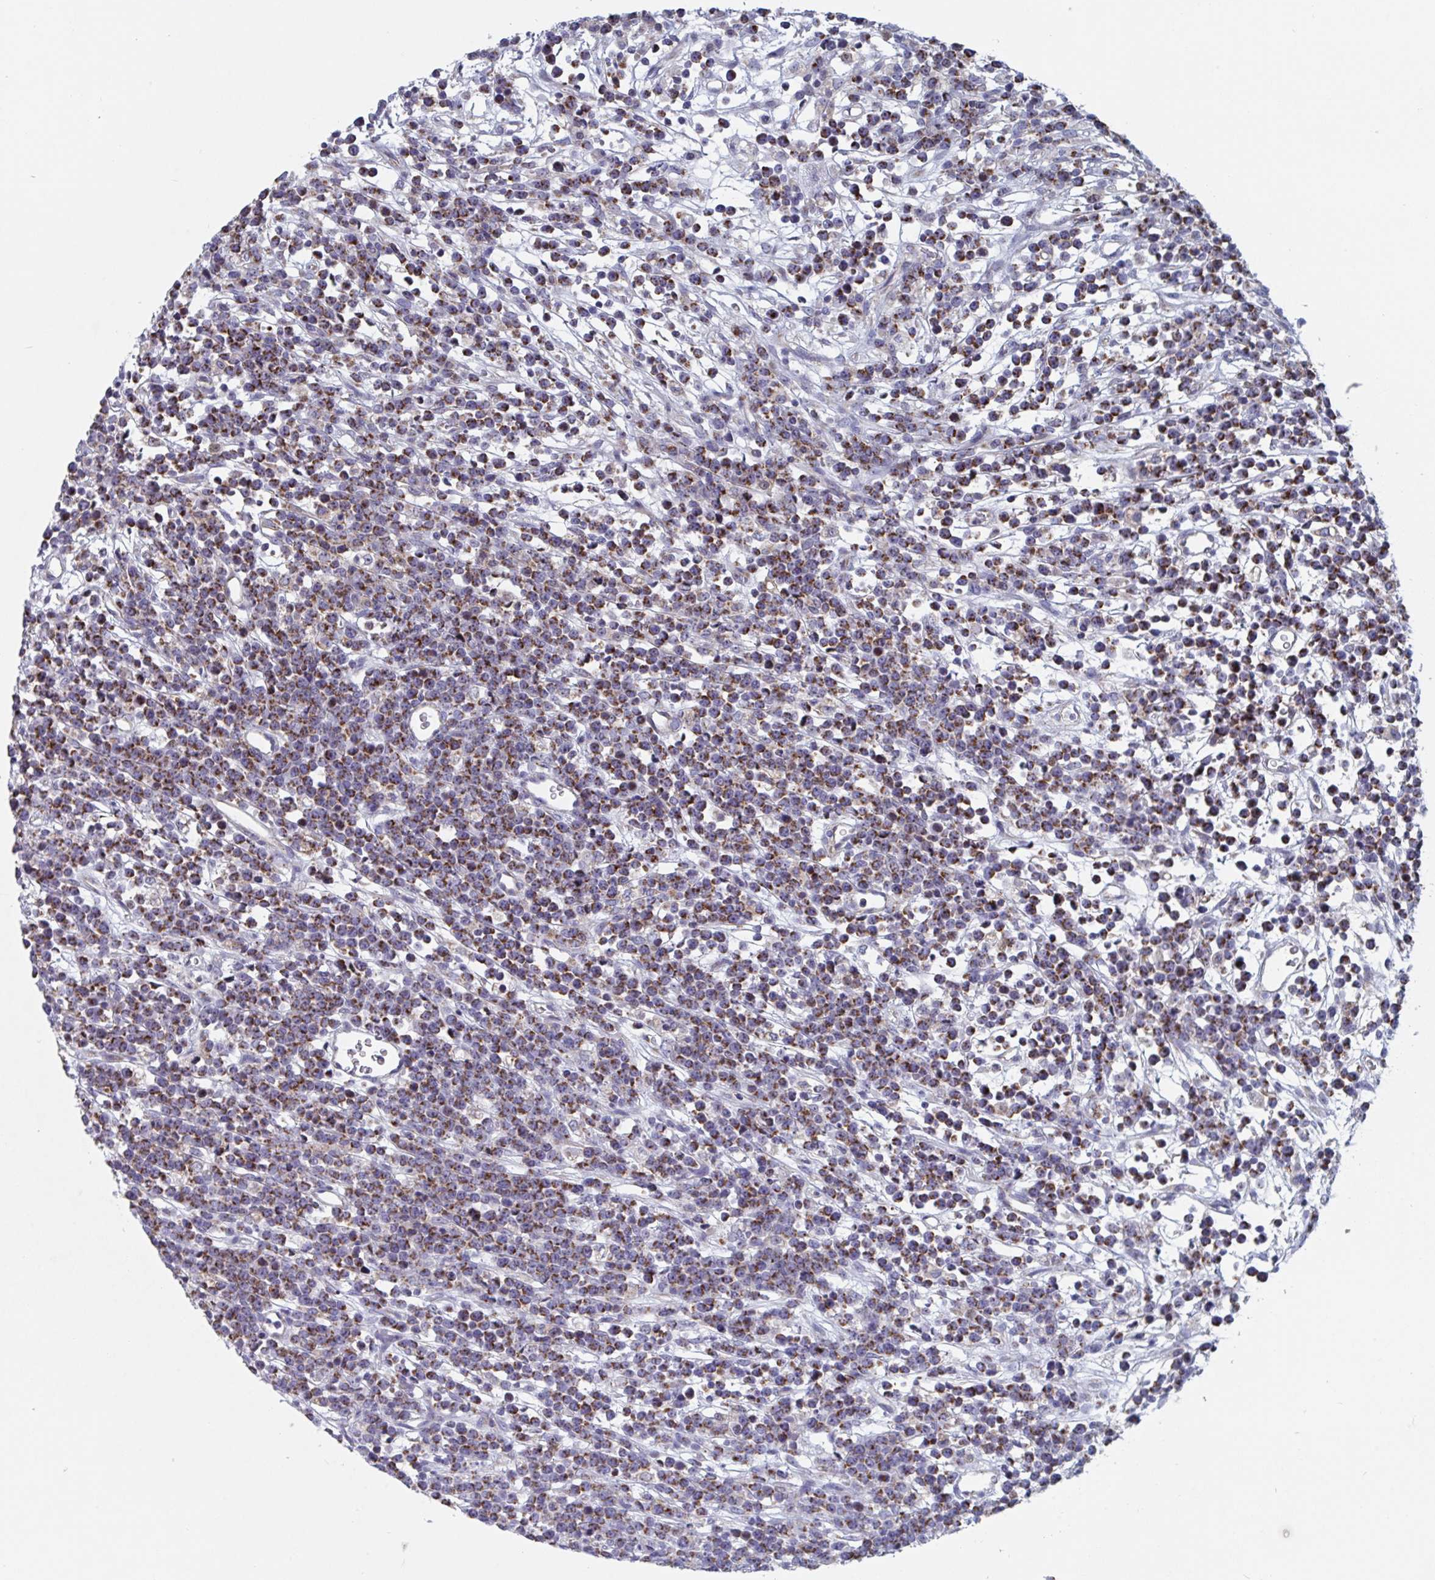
{"staining": {"intensity": "moderate", "quantity": ">75%", "location": "cytoplasmic/membranous"}, "tissue": "lymphoma", "cell_type": "Tumor cells", "image_type": "cancer", "snomed": [{"axis": "morphology", "description": "Malignant lymphoma, non-Hodgkin's type, High grade"}, {"axis": "topography", "description": "Ovary"}], "caption": "Immunohistochemistry staining of lymphoma, which exhibits medium levels of moderate cytoplasmic/membranous positivity in approximately >75% of tumor cells indicating moderate cytoplasmic/membranous protein positivity. The staining was performed using DAB (3,3'-diaminobenzidine) (brown) for protein detection and nuclei were counterstained in hematoxylin (blue).", "gene": "MRPL53", "patient": {"sex": "female", "age": 56}}